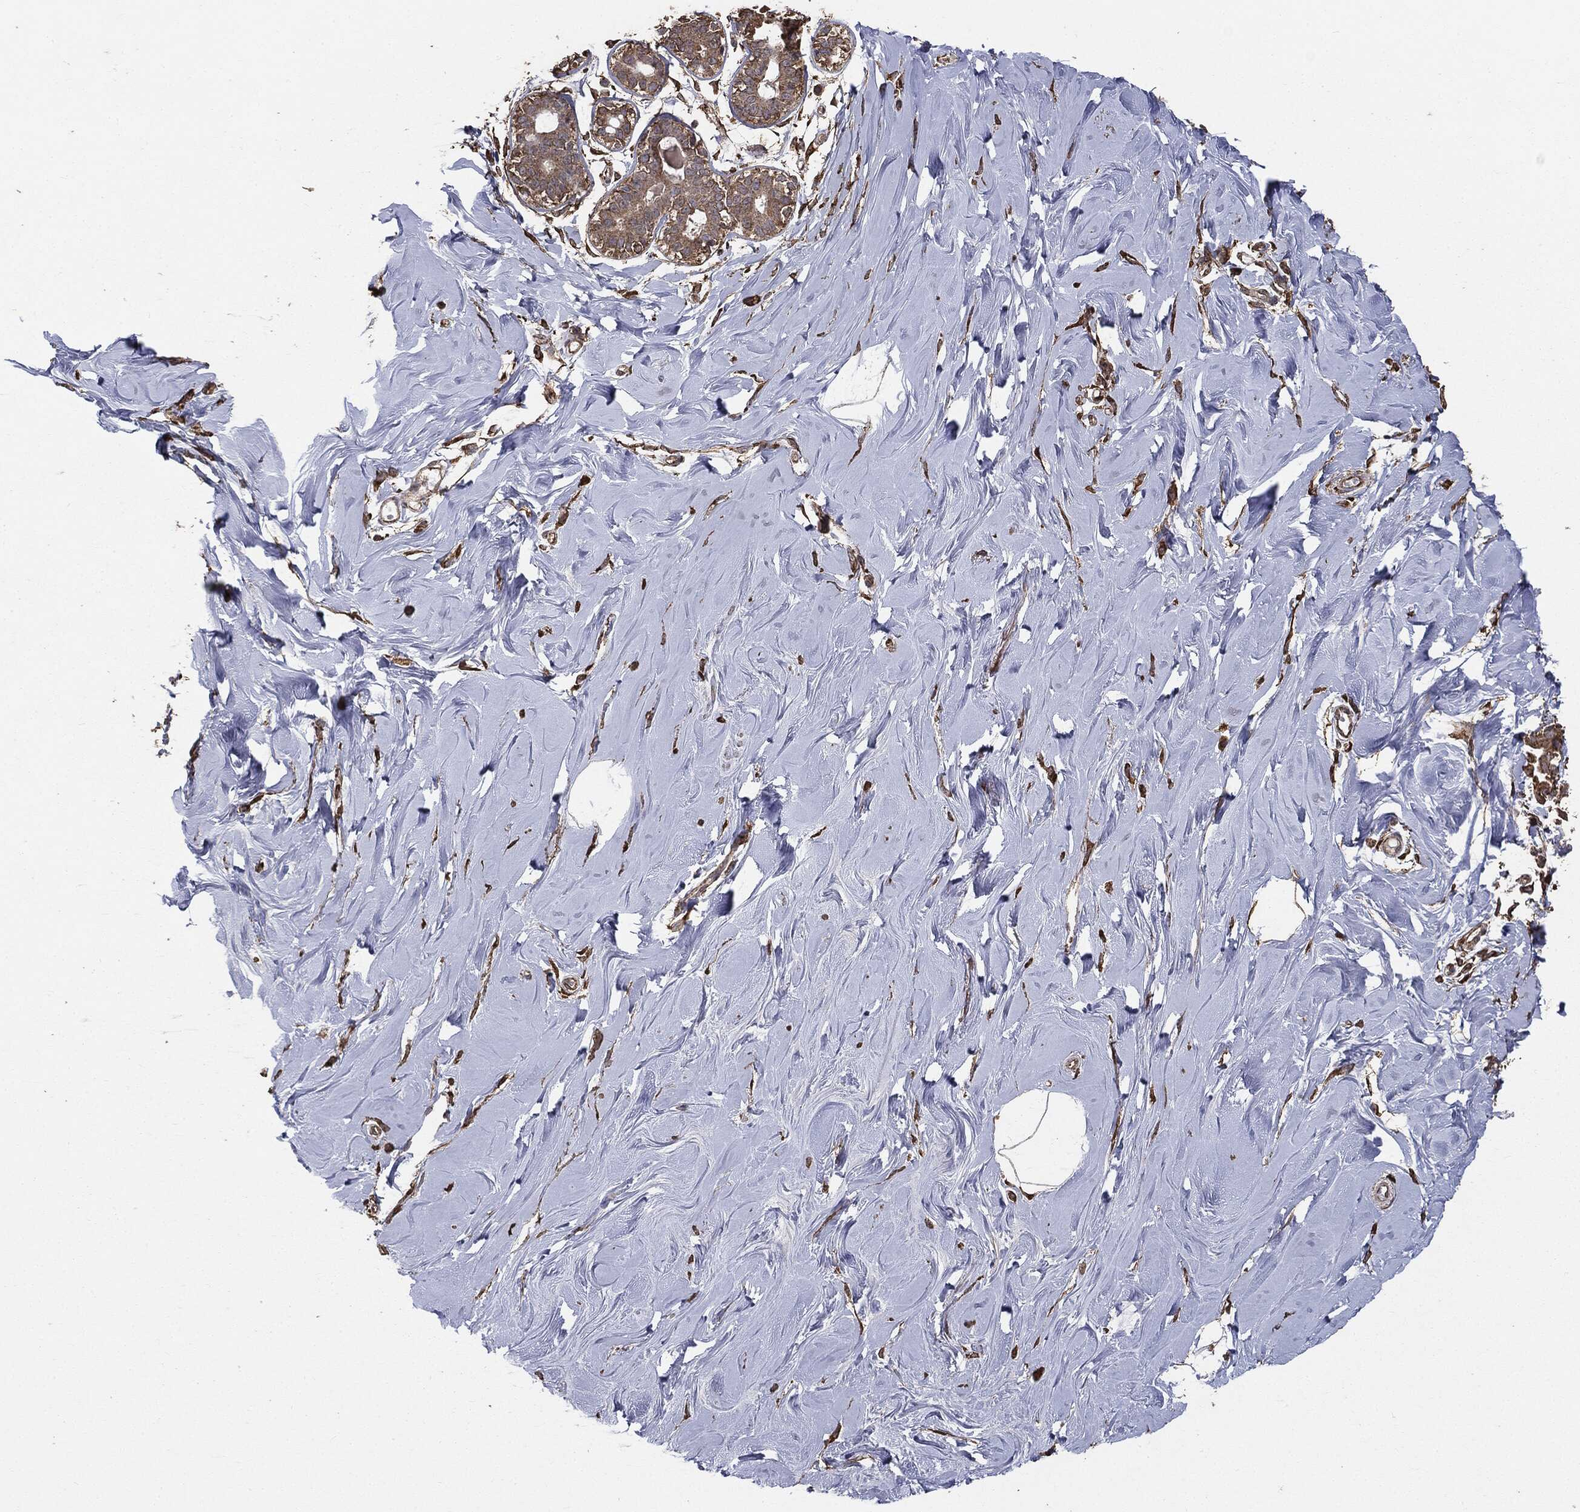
{"staining": {"intensity": "moderate", "quantity": "25%-75%", "location": "cytoplasmic/membranous"}, "tissue": "soft tissue", "cell_type": "Fibroblasts", "image_type": "normal", "snomed": [{"axis": "morphology", "description": "Normal tissue, NOS"}, {"axis": "topography", "description": "Breast"}], "caption": "Fibroblasts show medium levels of moderate cytoplasmic/membranous expression in approximately 25%-75% of cells in unremarkable human soft tissue. Nuclei are stained in blue.", "gene": "MTOR", "patient": {"sex": "female", "age": 49}}